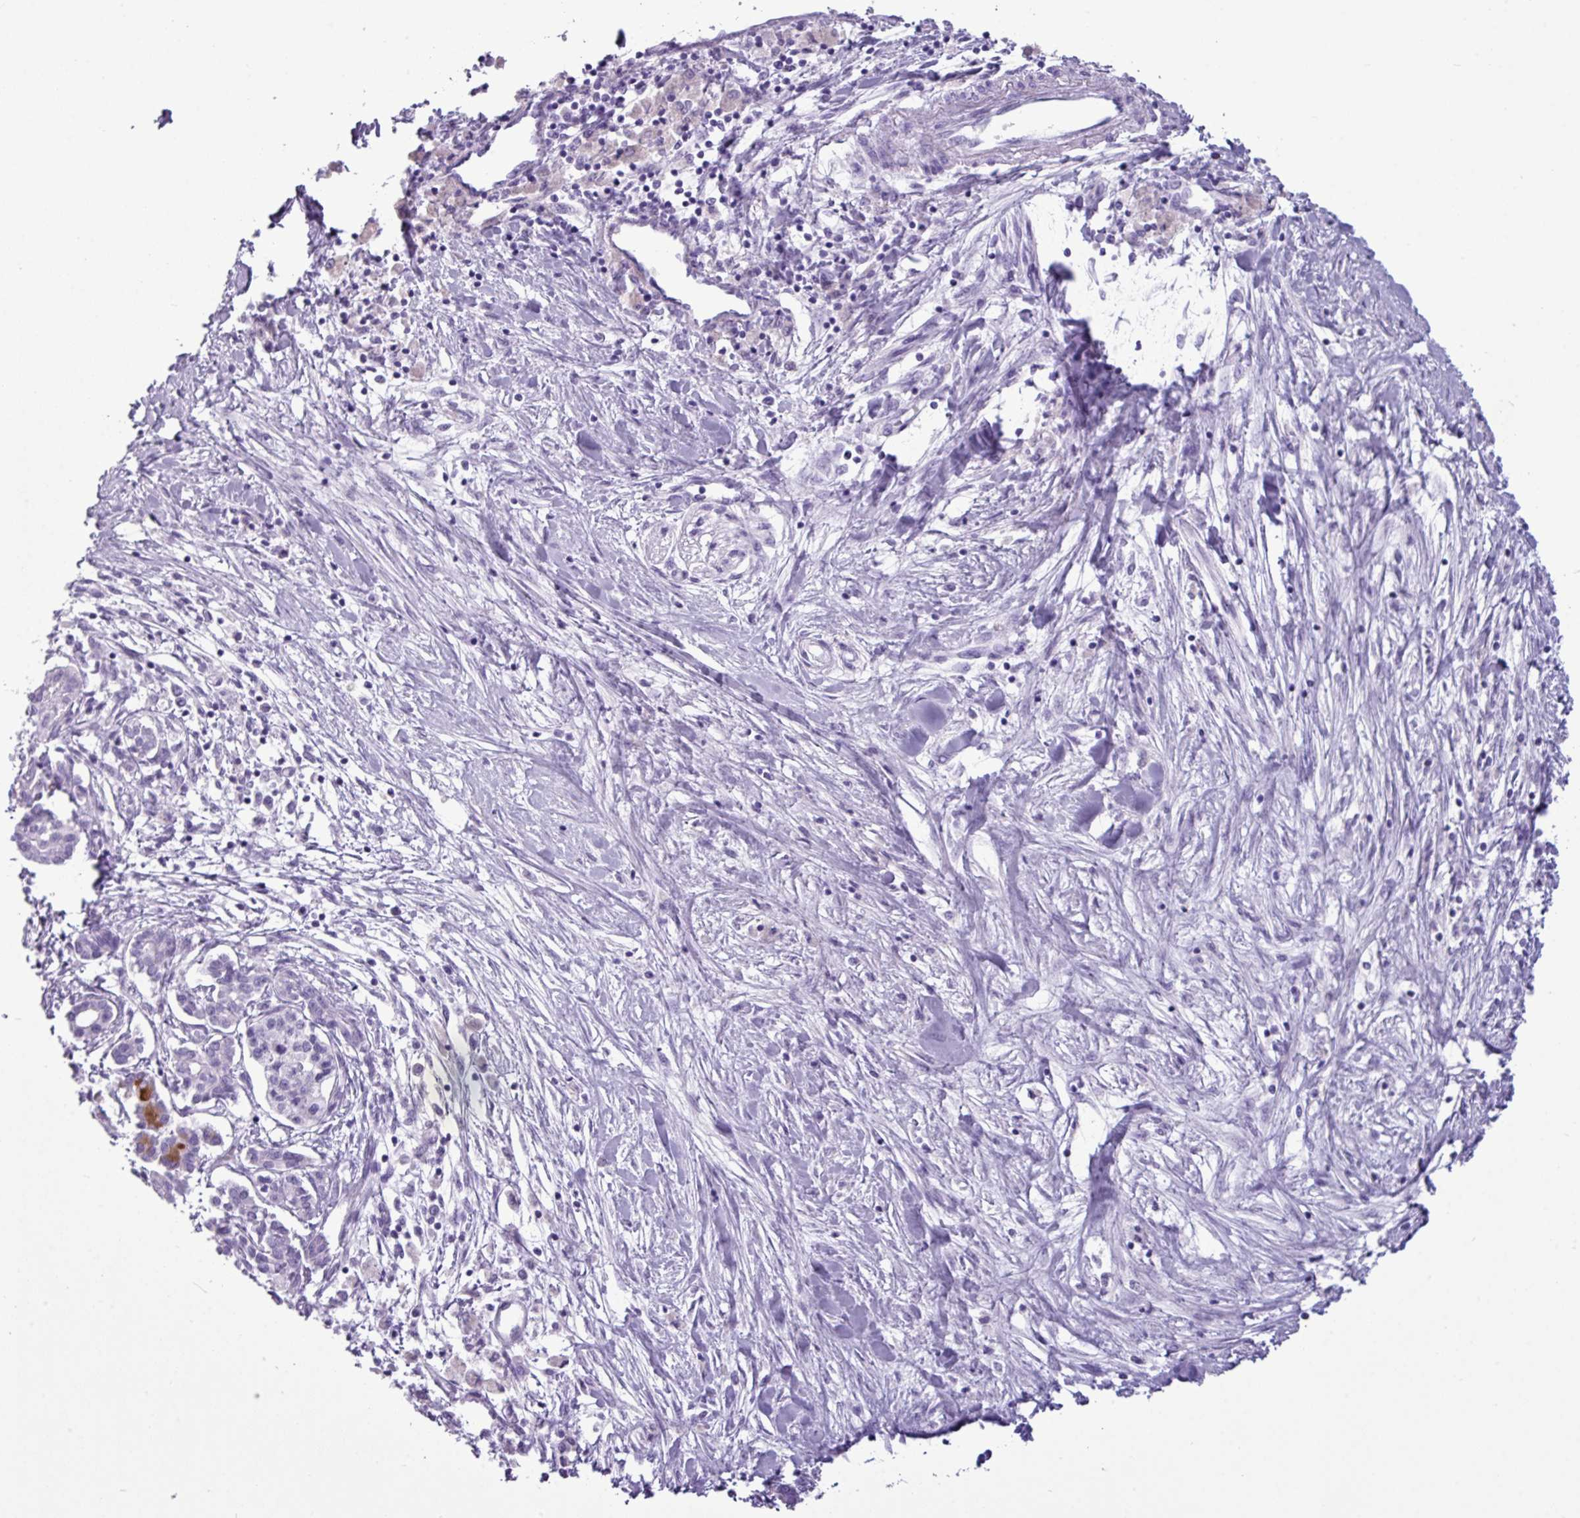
{"staining": {"intensity": "negative", "quantity": "none", "location": "none"}, "tissue": "pancreatic cancer", "cell_type": "Tumor cells", "image_type": "cancer", "snomed": [{"axis": "morphology", "description": "Adenocarcinoma, NOS"}, {"axis": "topography", "description": "Pancreas"}], "caption": "The histopathology image reveals no significant staining in tumor cells of pancreatic cancer.", "gene": "AMY1B", "patient": {"sex": "female", "age": 50}}